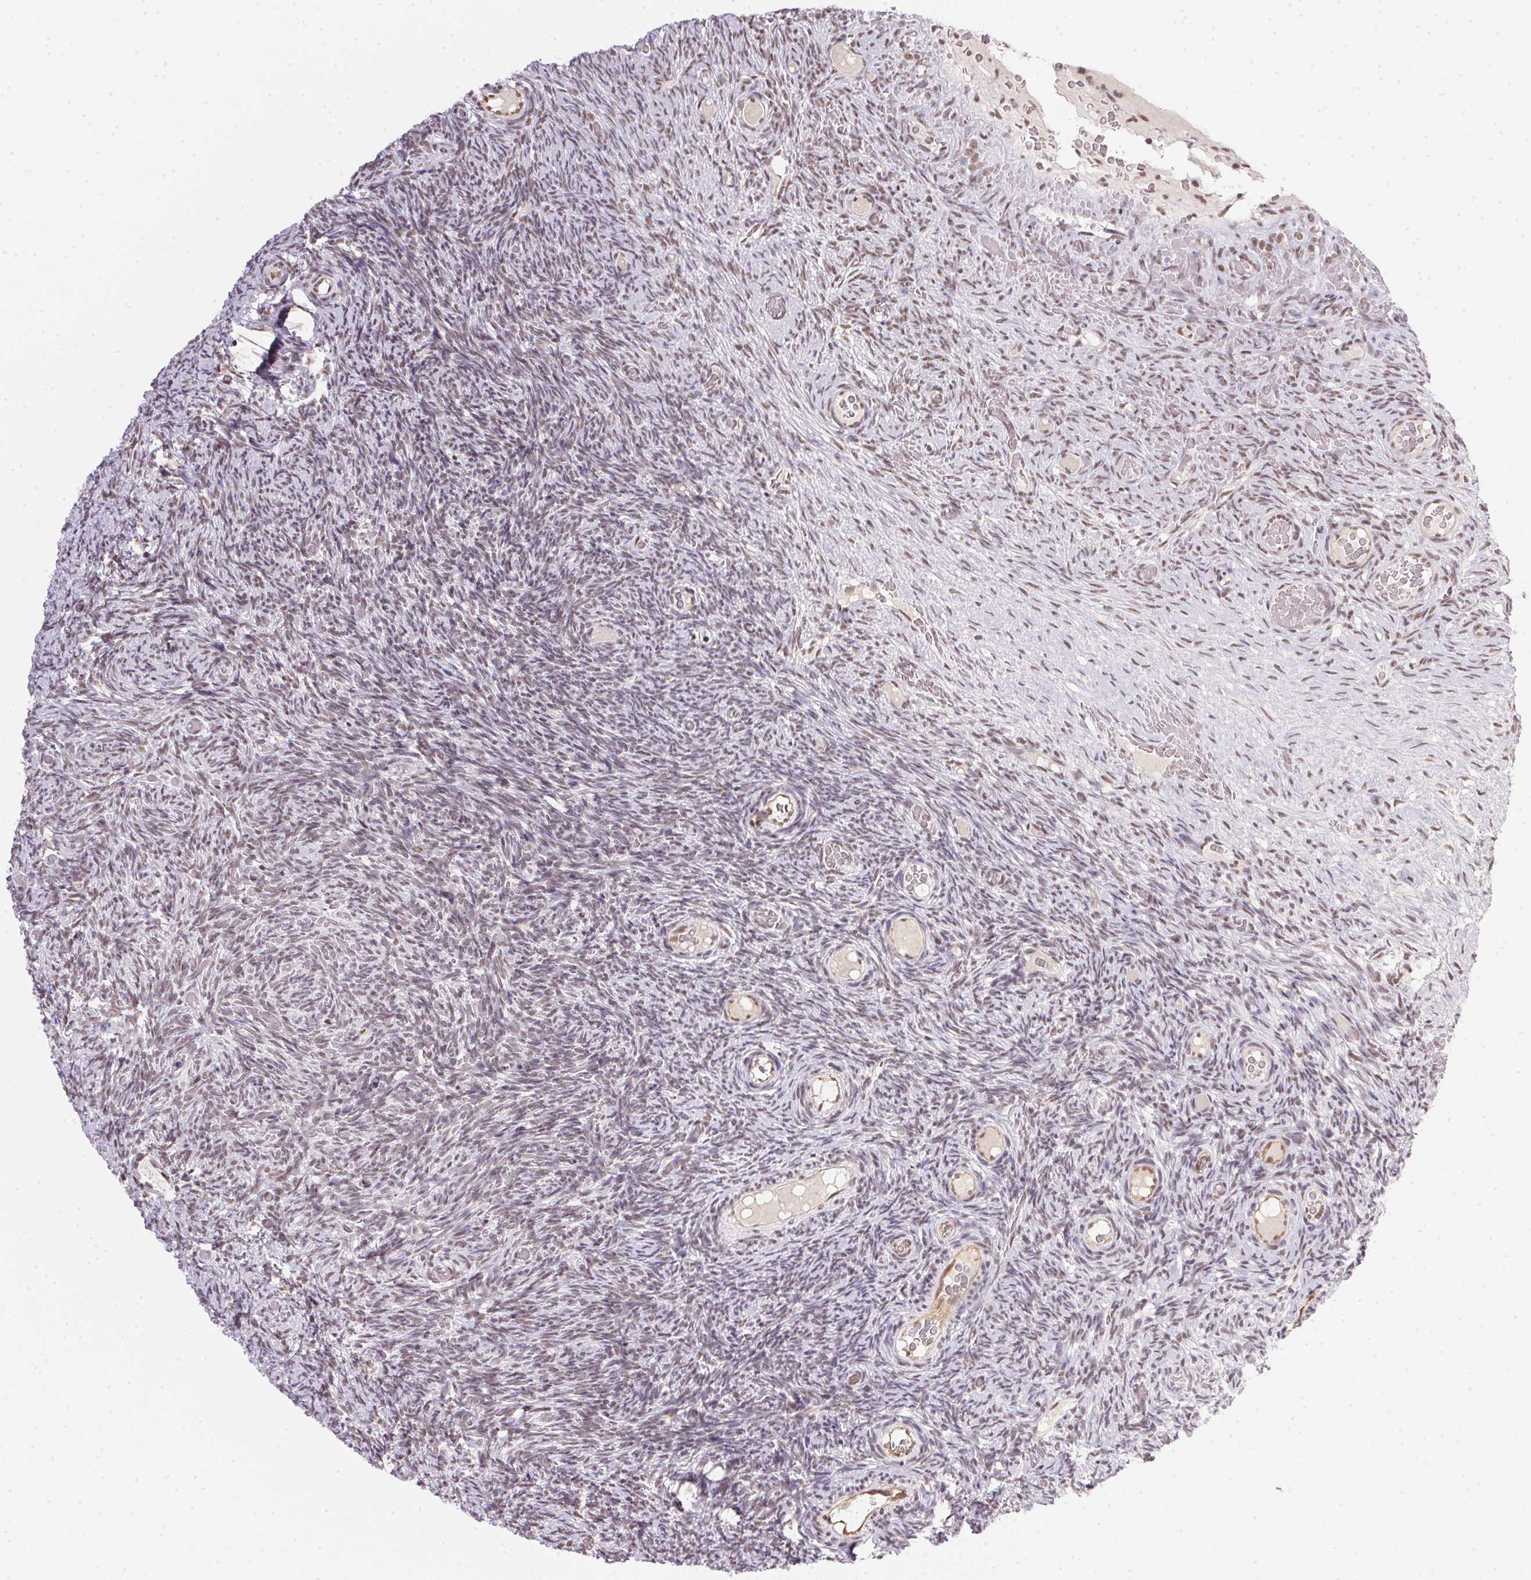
{"staining": {"intensity": "moderate", "quantity": ">75%", "location": "nuclear"}, "tissue": "ovary", "cell_type": "Follicle cells", "image_type": "normal", "snomed": [{"axis": "morphology", "description": "Normal tissue, NOS"}, {"axis": "topography", "description": "Ovary"}], "caption": "DAB (3,3'-diaminobenzidine) immunohistochemical staining of normal ovary exhibits moderate nuclear protein positivity in about >75% of follicle cells.", "gene": "SRSF7", "patient": {"sex": "female", "age": 34}}